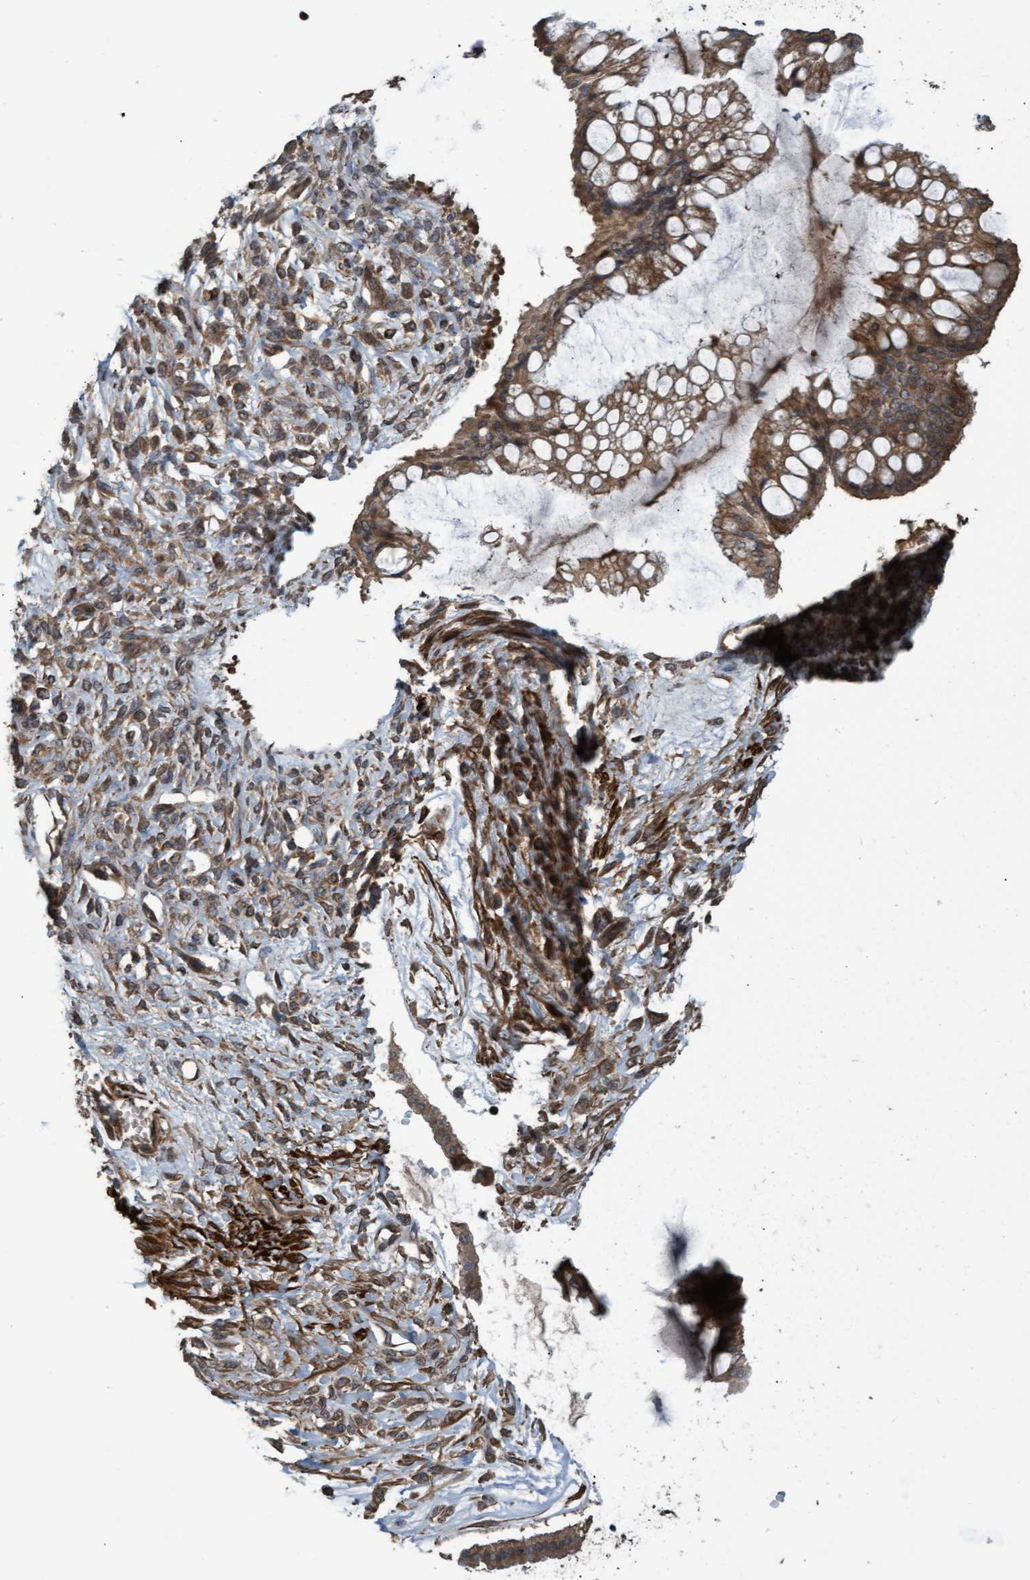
{"staining": {"intensity": "moderate", "quantity": ">75%", "location": "cytoplasmic/membranous"}, "tissue": "ovarian cancer", "cell_type": "Tumor cells", "image_type": "cancer", "snomed": [{"axis": "morphology", "description": "Cystadenocarcinoma, mucinous, NOS"}, {"axis": "topography", "description": "Ovary"}], "caption": "Moderate cytoplasmic/membranous staining is present in approximately >75% of tumor cells in ovarian cancer (mucinous cystadenocarcinoma). Nuclei are stained in blue.", "gene": "GGT6", "patient": {"sex": "female", "age": 73}}